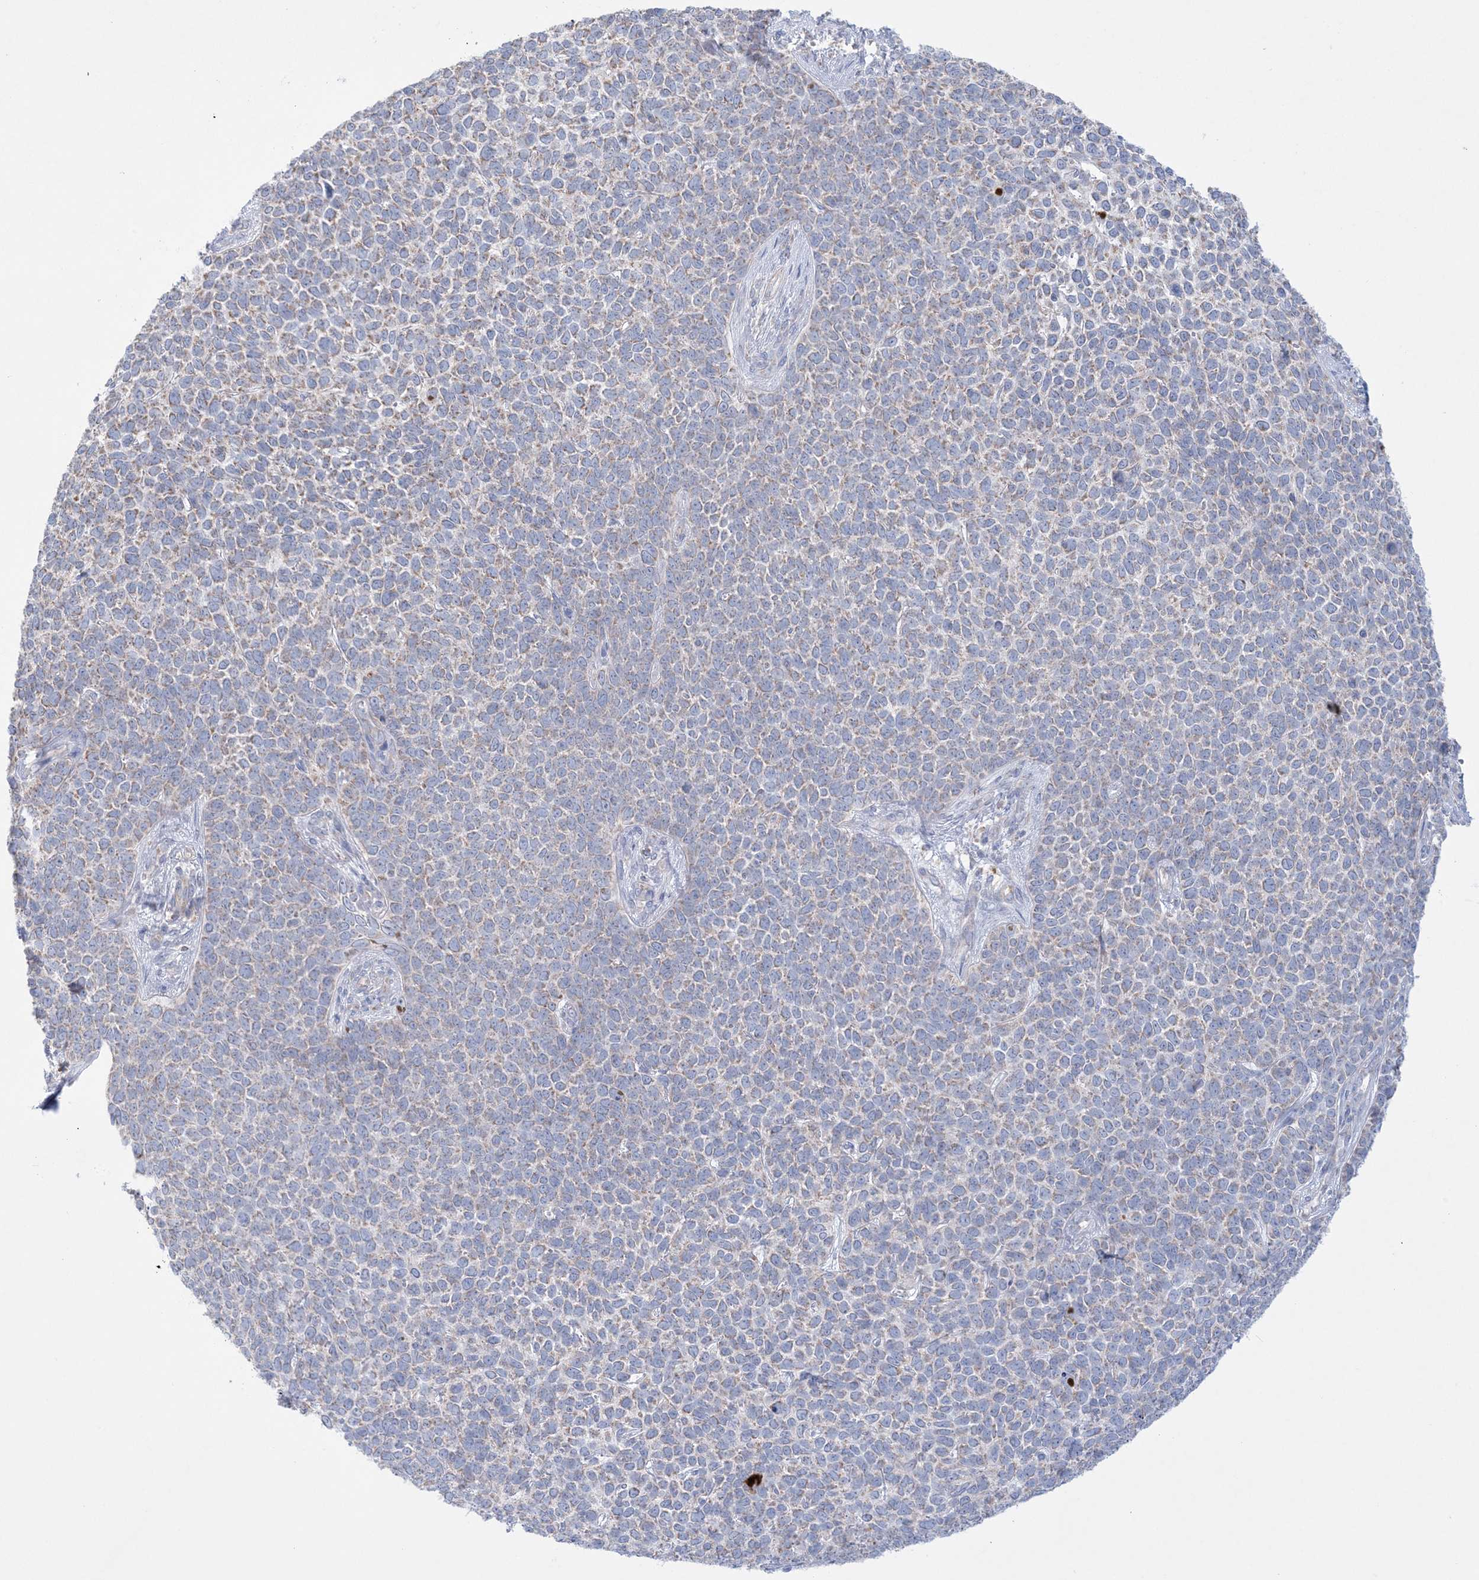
{"staining": {"intensity": "weak", "quantity": "<25%", "location": "cytoplasmic/membranous"}, "tissue": "skin cancer", "cell_type": "Tumor cells", "image_type": "cancer", "snomed": [{"axis": "morphology", "description": "Basal cell carcinoma"}, {"axis": "topography", "description": "Skin"}], "caption": "A histopathology image of skin cancer stained for a protein demonstrates no brown staining in tumor cells.", "gene": "KCTD6", "patient": {"sex": "female", "age": 84}}